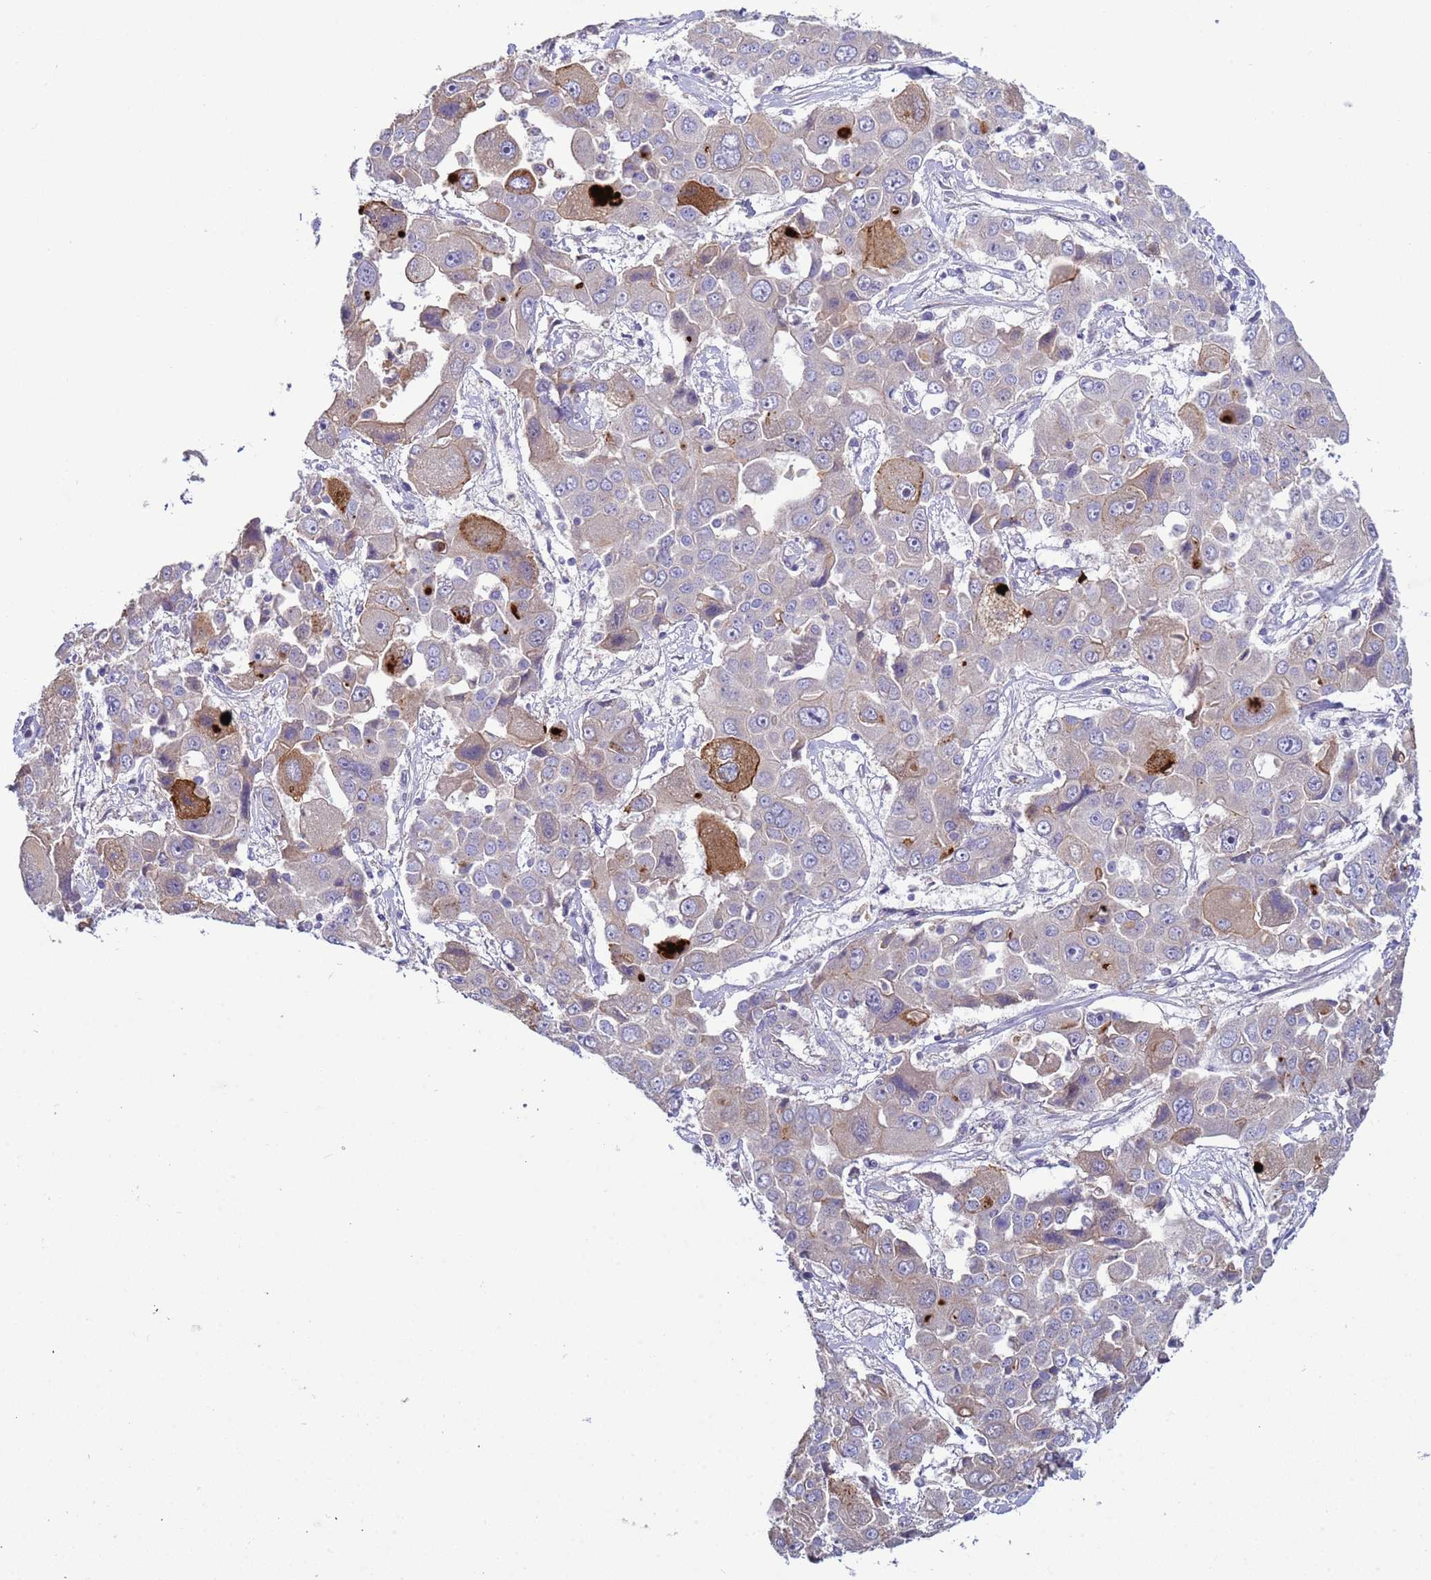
{"staining": {"intensity": "moderate", "quantity": "<25%", "location": "cytoplasmic/membranous"}, "tissue": "liver cancer", "cell_type": "Tumor cells", "image_type": "cancer", "snomed": [{"axis": "morphology", "description": "Cholangiocarcinoma"}, {"axis": "topography", "description": "Liver"}], "caption": "Human liver cancer (cholangiocarcinoma) stained with a brown dye exhibits moderate cytoplasmic/membranous positive positivity in about <25% of tumor cells.", "gene": "TRIM51", "patient": {"sex": "male", "age": 67}}